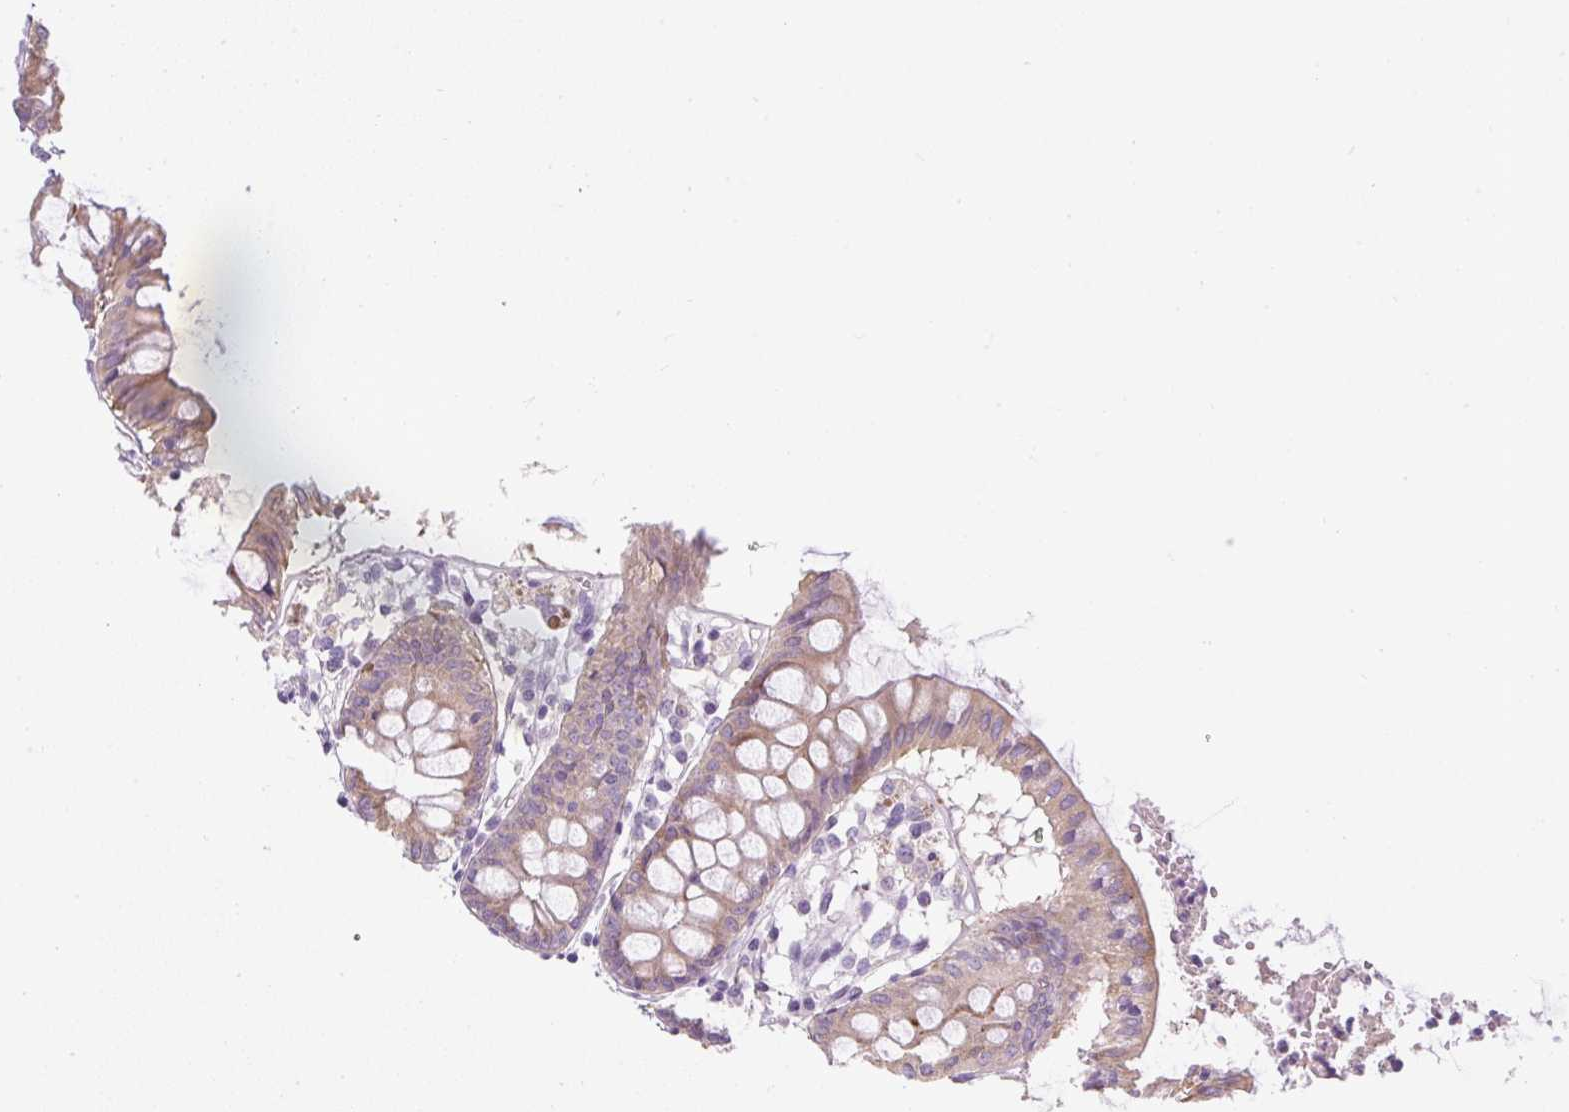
{"staining": {"intensity": "negative", "quantity": "none", "location": "none"}, "tissue": "colon", "cell_type": "Endothelial cells", "image_type": "normal", "snomed": [{"axis": "morphology", "description": "Normal tissue, NOS"}, {"axis": "topography", "description": "Colon"}], "caption": "A high-resolution image shows immunohistochemistry (IHC) staining of benign colon, which shows no significant expression in endothelial cells.", "gene": "COL9A2", "patient": {"sex": "female", "age": 84}}